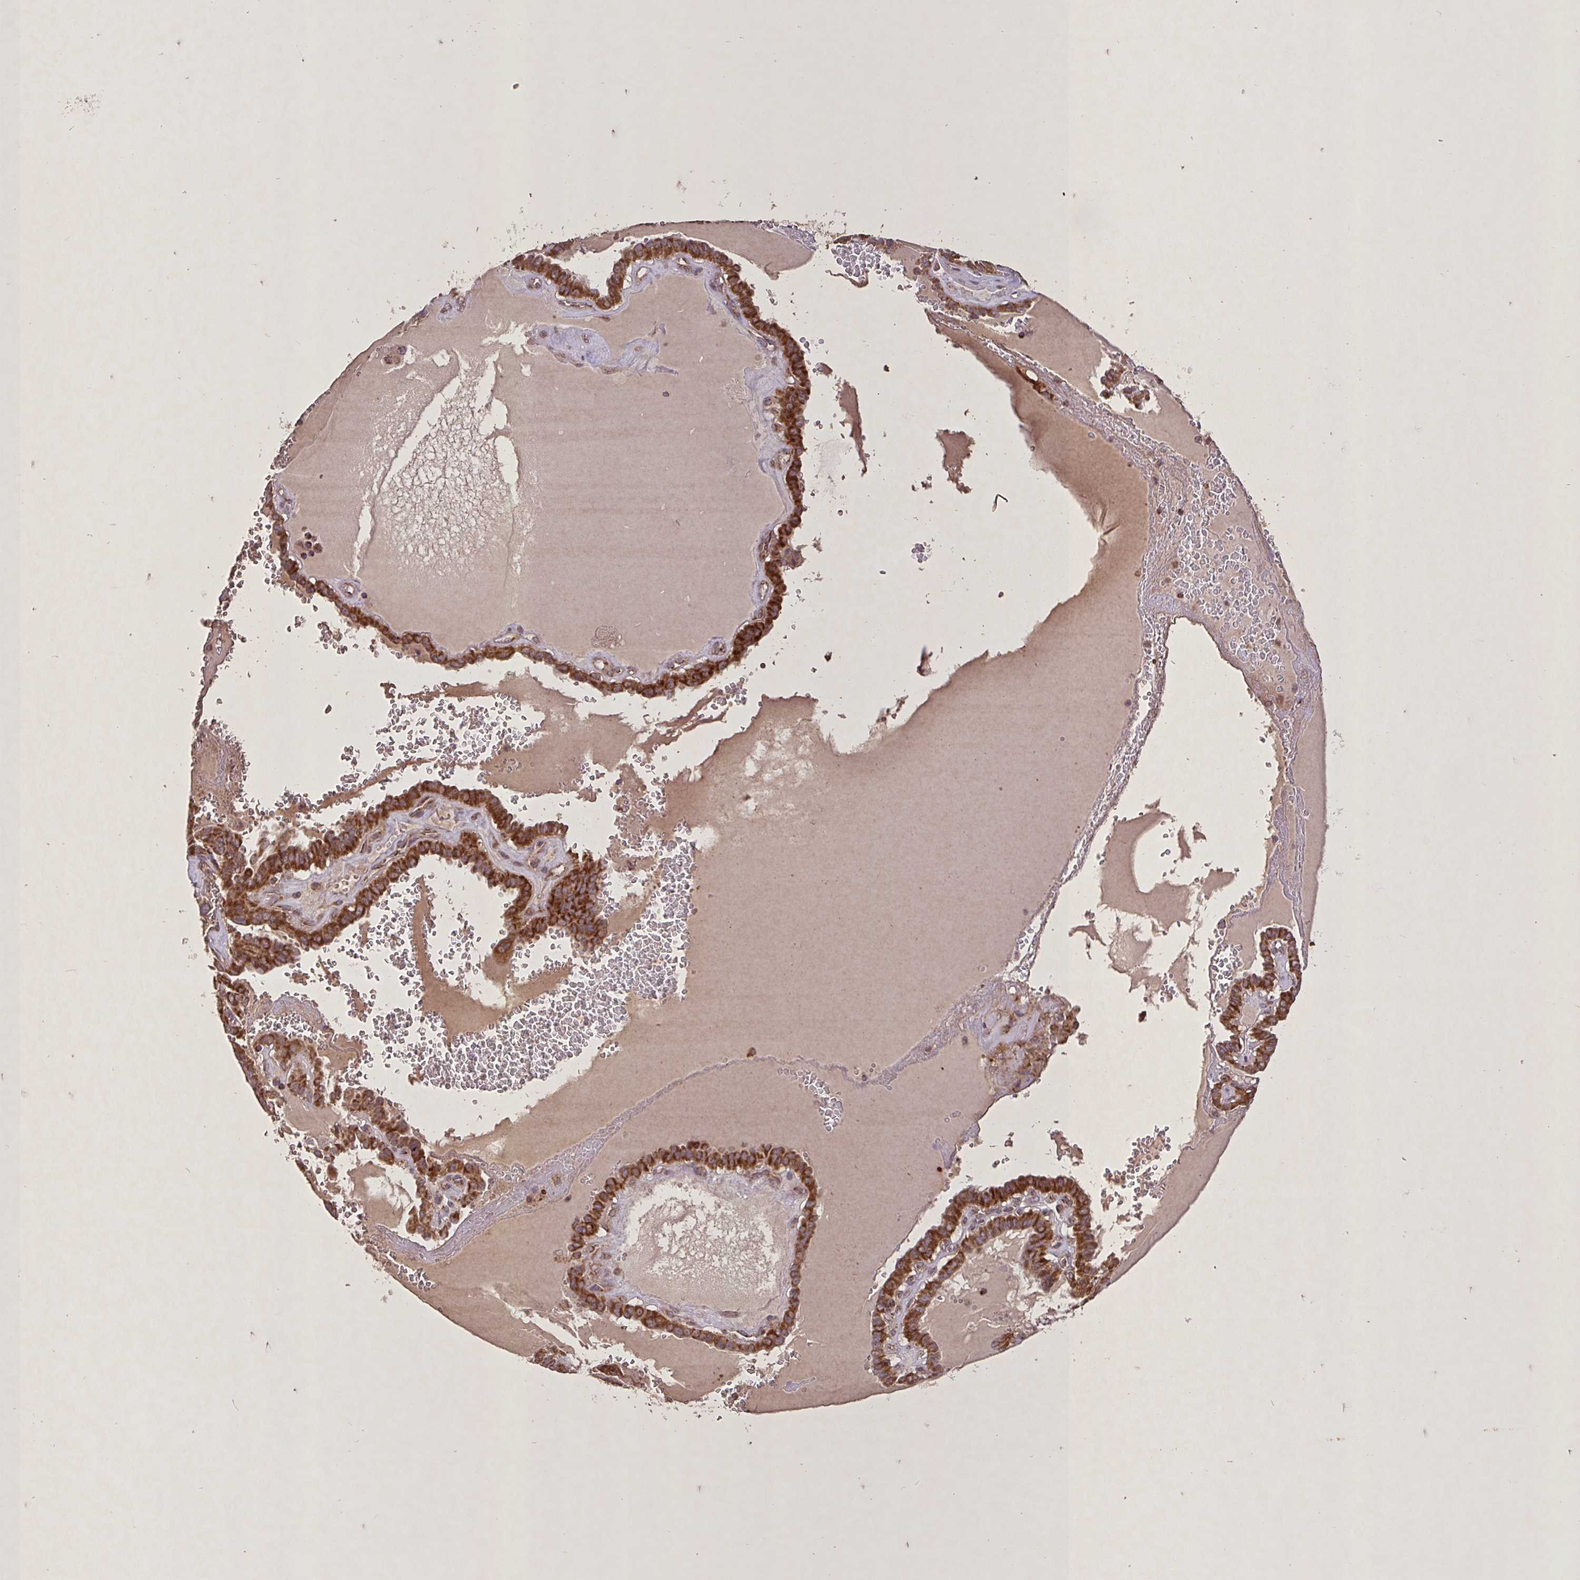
{"staining": {"intensity": "strong", "quantity": ">75%", "location": "cytoplasmic/membranous"}, "tissue": "thyroid cancer", "cell_type": "Tumor cells", "image_type": "cancer", "snomed": [{"axis": "morphology", "description": "Papillary adenocarcinoma, NOS"}, {"axis": "topography", "description": "Thyroid gland"}], "caption": "The image demonstrates a brown stain indicating the presence of a protein in the cytoplasmic/membranous of tumor cells in thyroid cancer (papillary adenocarcinoma).", "gene": "AGK", "patient": {"sex": "female", "age": 21}}